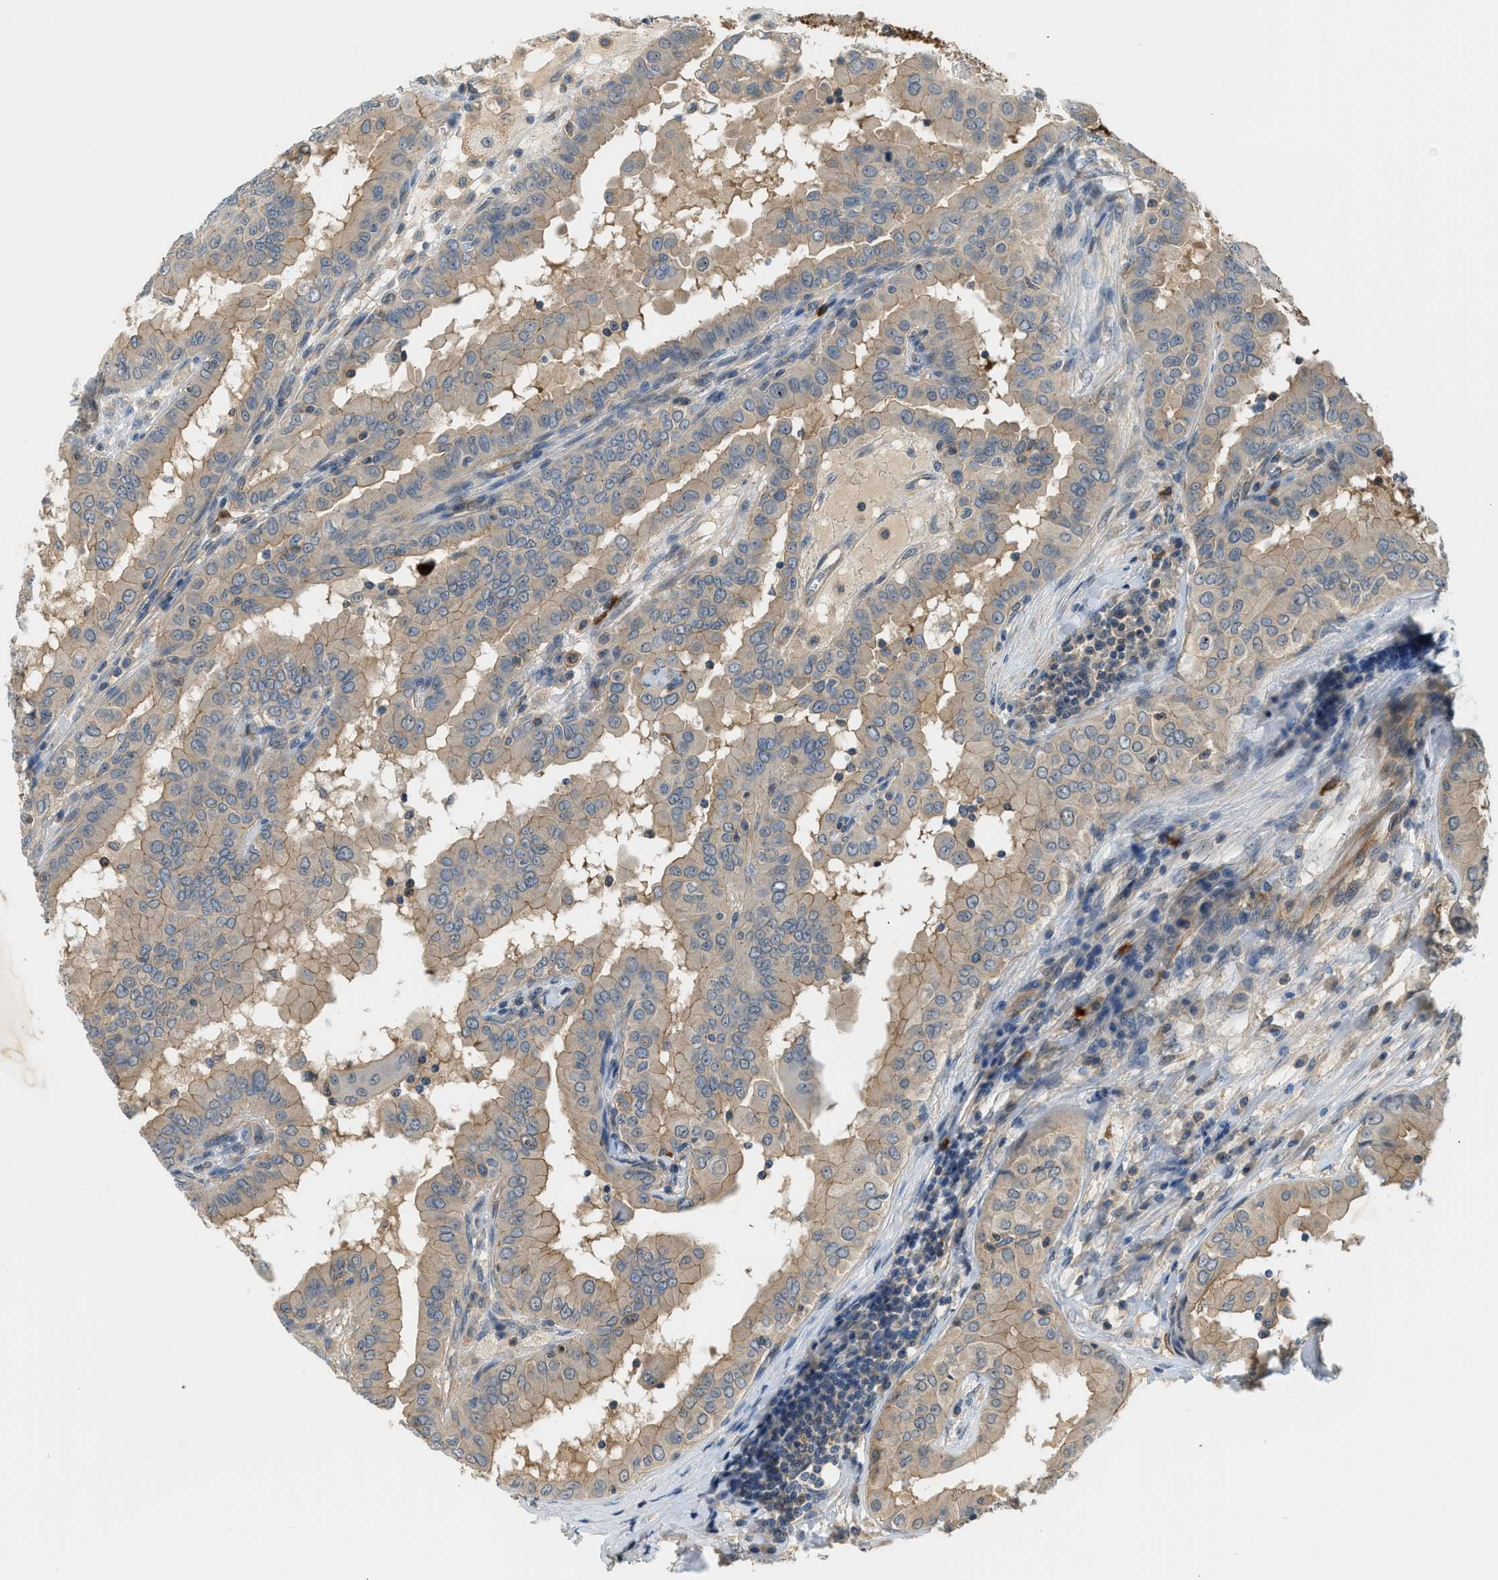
{"staining": {"intensity": "weak", "quantity": ">75%", "location": "cytoplasmic/membranous"}, "tissue": "thyroid cancer", "cell_type": "Tumor cells", "image_type": "cancer", "snomed": [{"axis": "morphology", "description": "Papillary adenocarcinoma, NOS"}, {"axis": "topography", "description": "Thyroid gland"}], "caption": "This micrograph shows thyroid cancer (papillary adenocarcinoma) stained with immunohistochemistry (IHC) to label a protein in brown. The cytoplasmic/membranous of tumor cells show weak positivity for the protein. Nuclei are counter-stained blue.", "gene": "CBLB", "patient": {"sex": "male", "age": 33}}